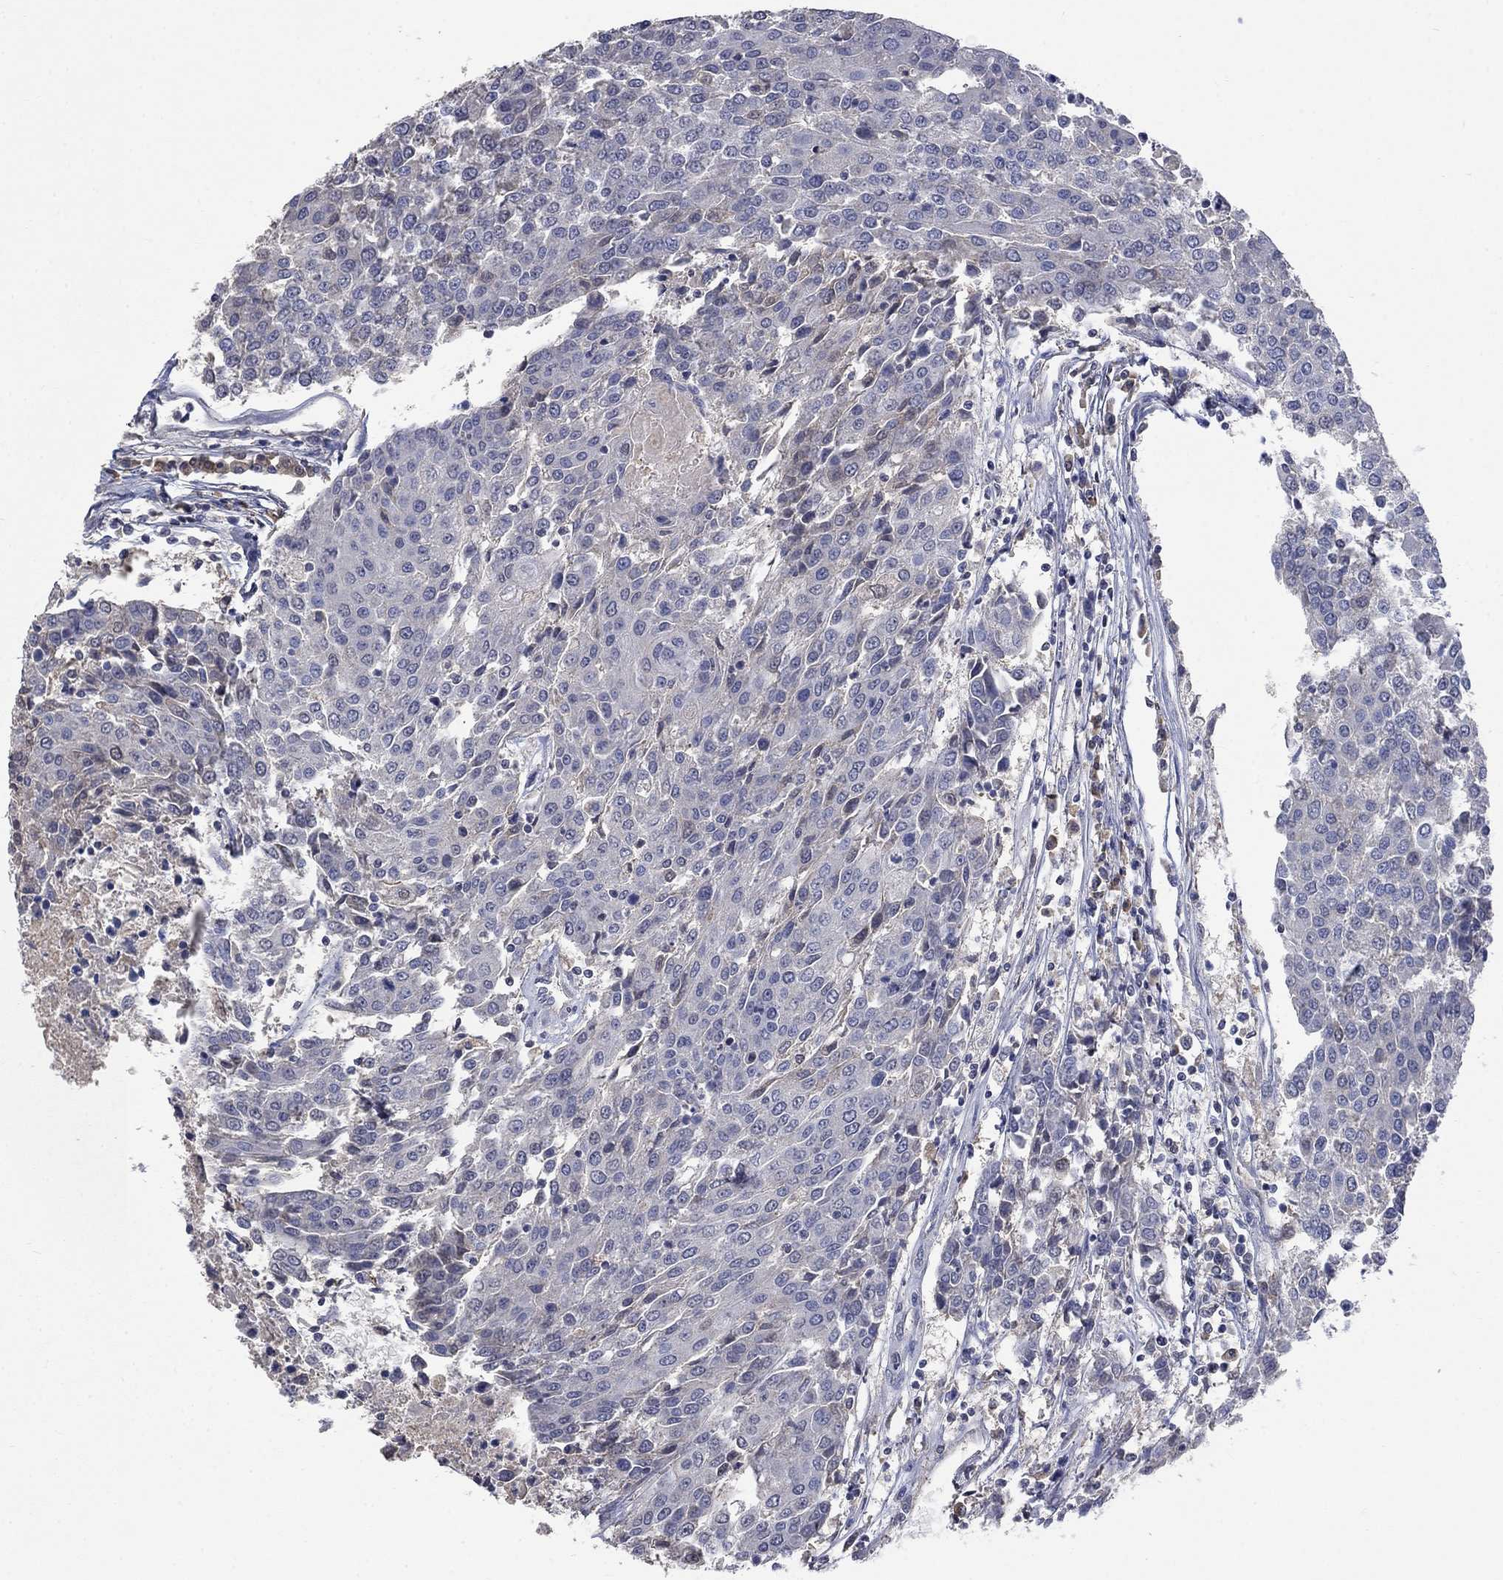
{"staining": {"intensity": "negative", "quantity": "none", "location": "none"}, "tissue": "urothelial cancer", "cell_type": "Tumor cells", "image_type": "cancer", "snomed": [{"axis": "morphology", "description": "Urothelial carcinoma, High grade"}, {"axis": "topography", "description": "Urinary bladder"}], "caption": "The histopathology image exhibits no staining of tumor cells in urothelial cancer.", "gene": "ZBTB18", "patient": {"sex": "female", "age": 85}}